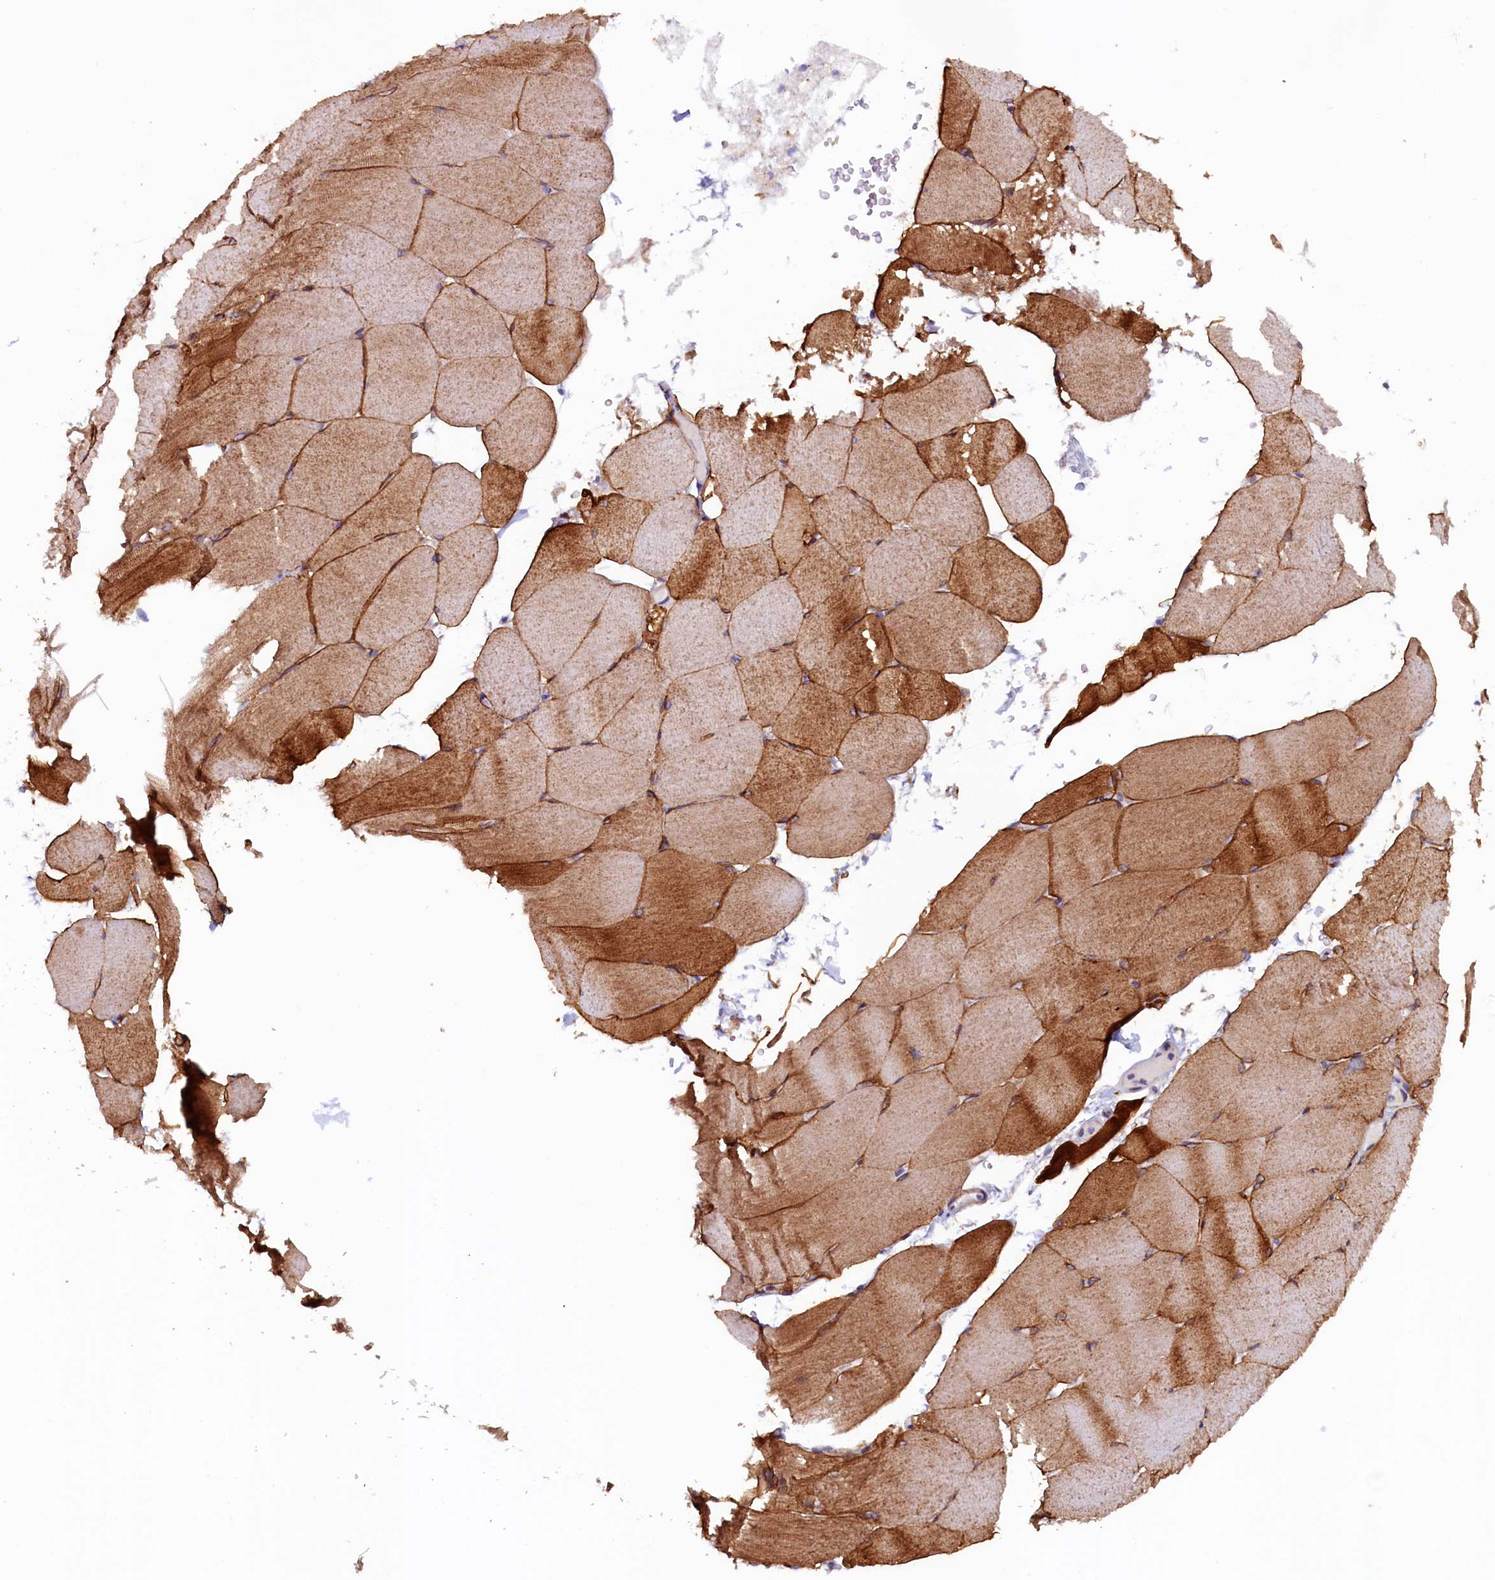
{"staining": {"intensity": "moderate", "quantity": ">75%", "location": "cytoplasmic/membranous"}, "tissue": "skeletal muscle", "cell_type": "Myocytes", "image_type": "normal", "snomed": [{"axis": "morphology", "description": "Normal tissue, NOS"}, {"axis": "topography", "description": "Skeletal muscle"}, {"axis": "topography", "description": "Parathyroid gland"}], "caption": "Skeletal muscle stained with DAB IHC demonstrates medium levels of moderate cytoplasmic/membranous positivity in approximately >75% of myocytes.", "gene": "PACSIN3", "patient": {"sex": "female", "age": 37}}